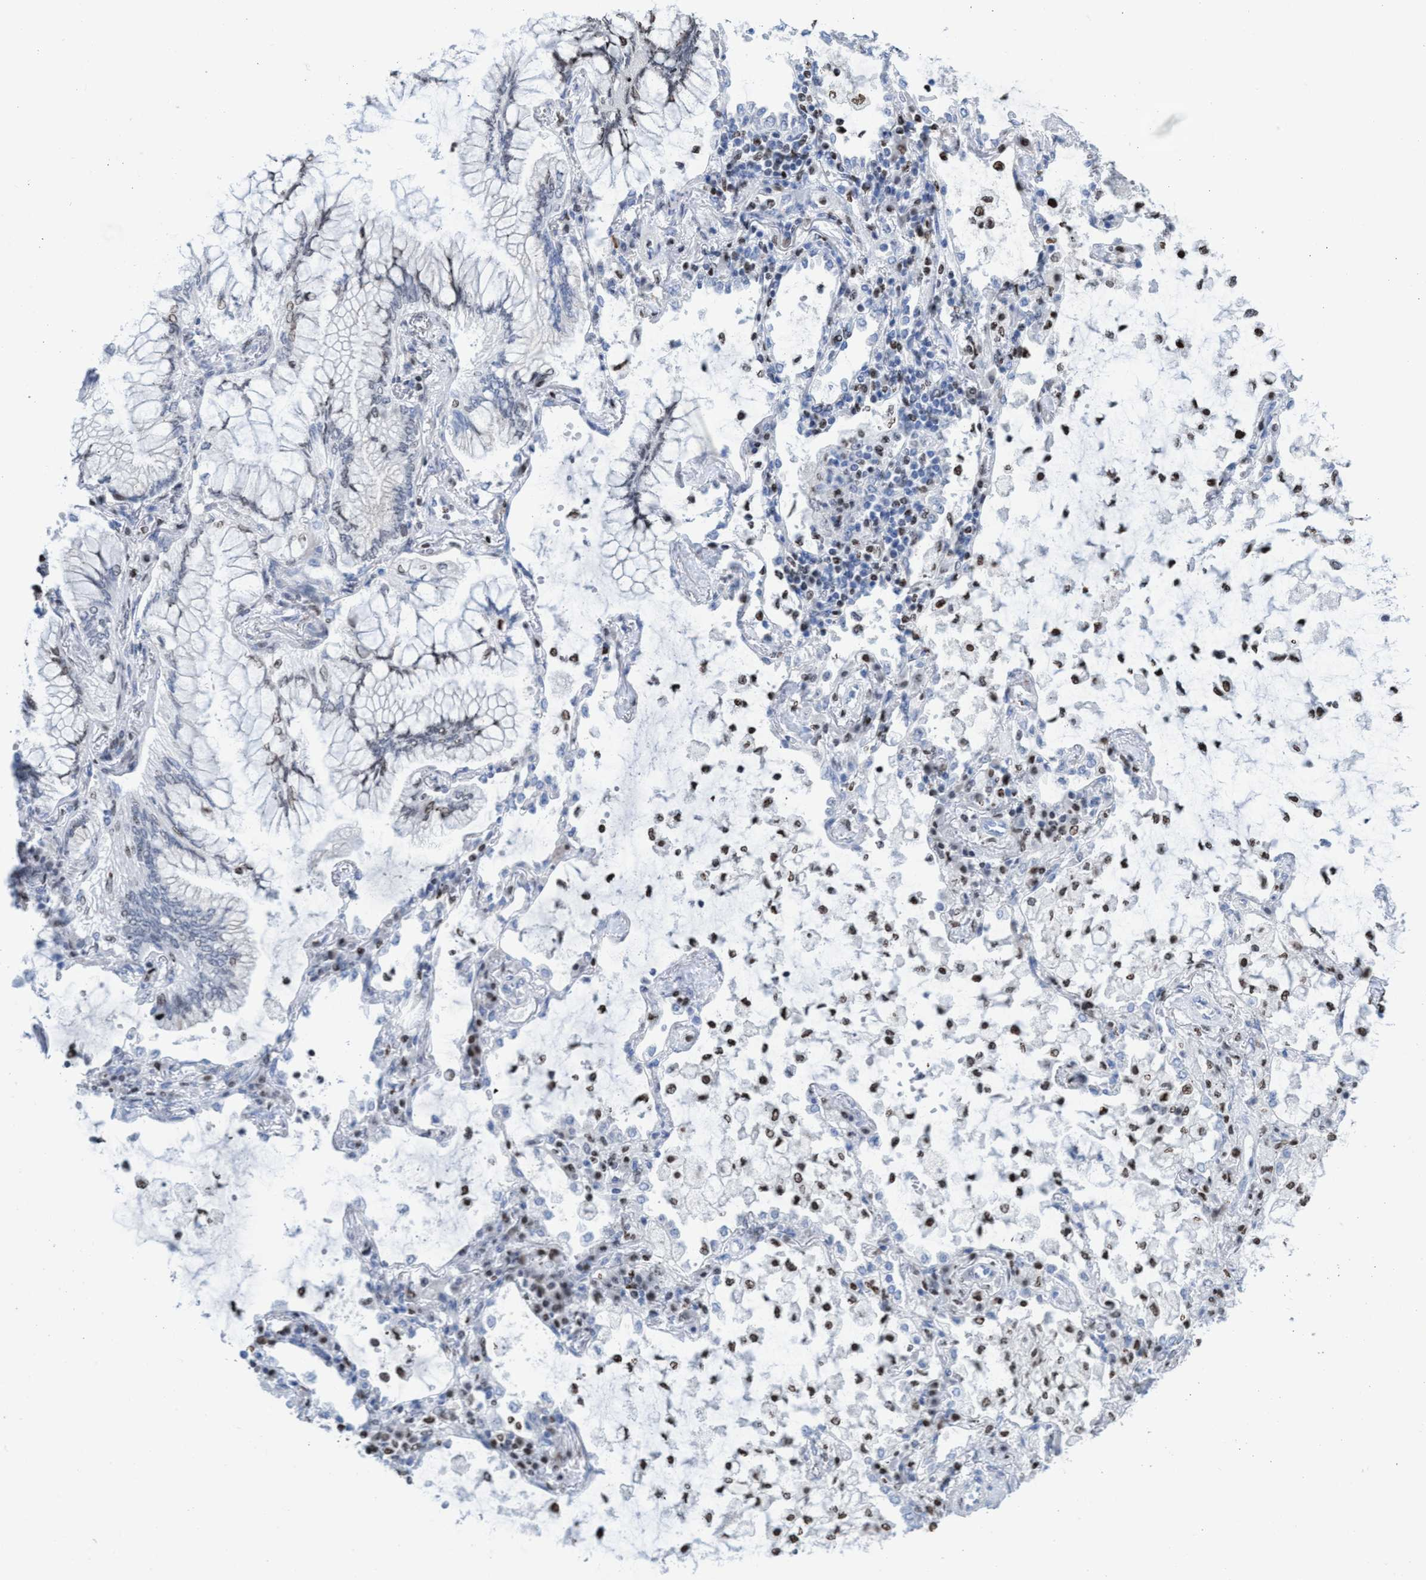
{"staining": {"intensity": "weak", "quantity": "<25%", "location": "nuclear"}, "tissue": "lung cancer", "cell_type": "Tumor cells", "image_type": "cancer", "snomed": [{"axis": "morphology", "description": "Adenocarcinoma, NOS"}, {"axis": "topography", "description": "Lung"}], "caption": "A high-resolution photomicrograph shows IHC staining of lung adenocarcinoma, which shows no significant staining in tumor cells.", "gene": "CBX2", "patient": {"sex": "female", "age": 70}}